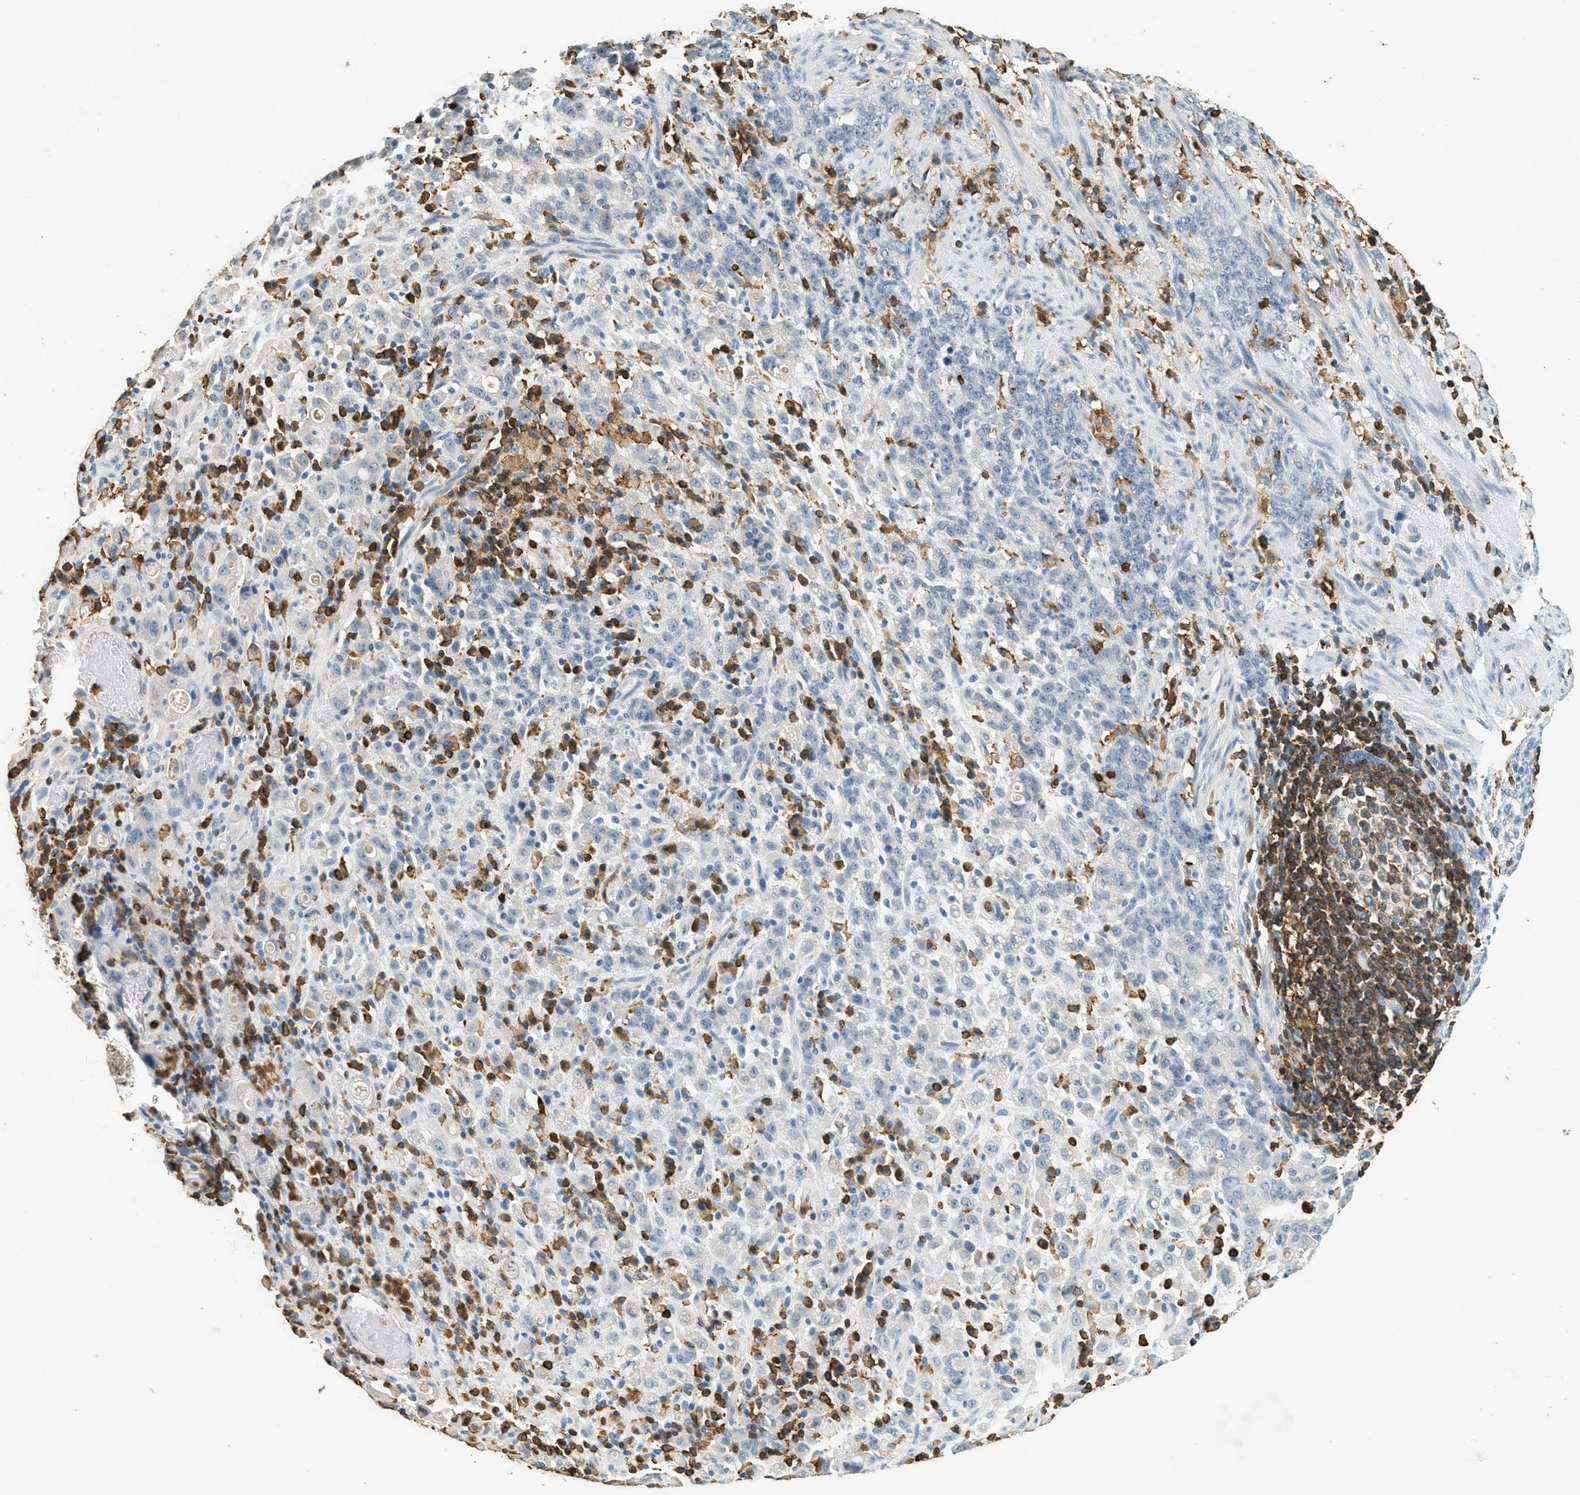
{"staining": {"intensity": "negative", "quantity": "none", "location": "none"}, "tissue": "stomach cancer", "cell_type": "Tumor cells", "image_type": "cancer", "snomed": [{"axis": "morphology", "description": "Adenocarcinoma, NOS"}, {"axis": "topography", "description": "Stomach, lower"}], "caption": "An IHC micrograph of stomach adenocarcinoma is shown. There is no staining in tumor cells of stomach adenocarcinoma.", "gene": "LSP1", "patient": {"sex": "male", "age": 88}}